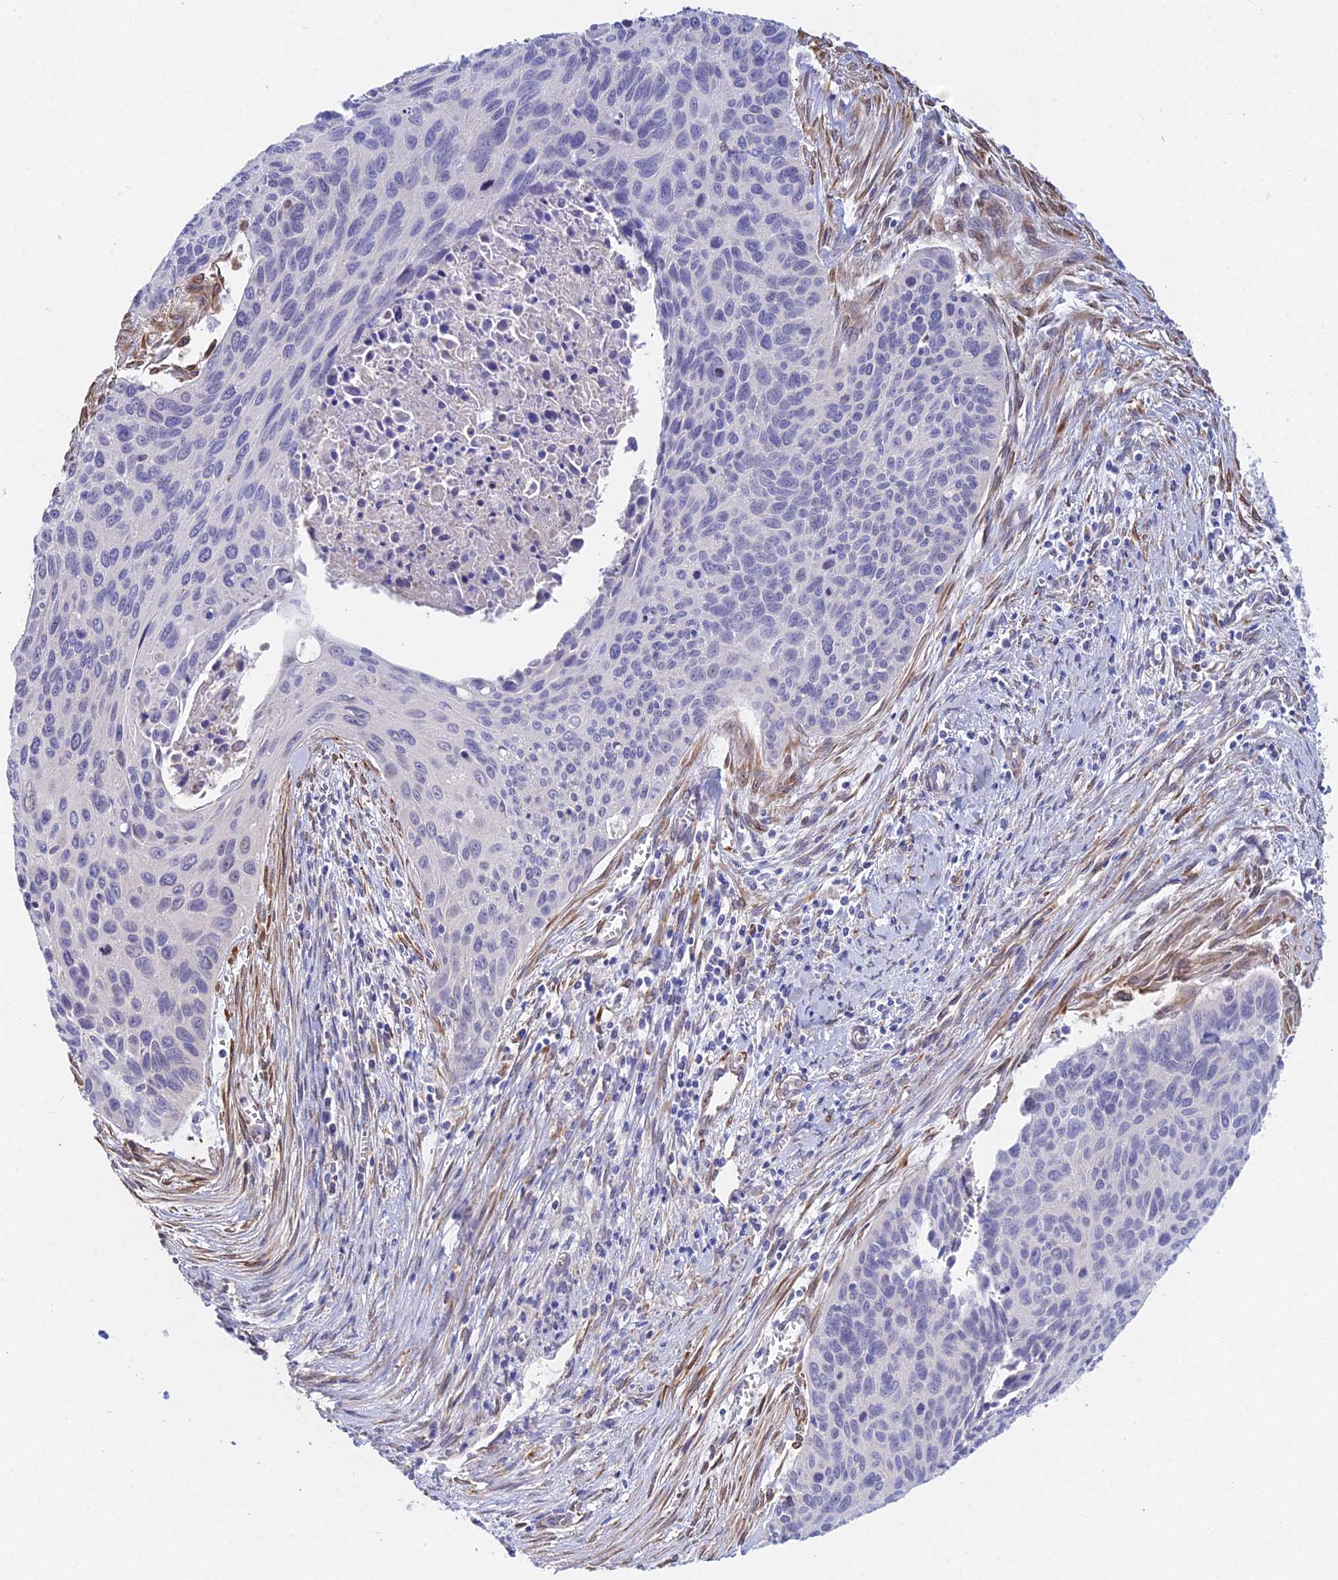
{"staining": {"intensity": "negative", "quantity": "none", "location": "none"}, "tissue": "cervical cancer", "cell_type": "Tumor cells", "image_type": "cancer", "snomed": [{"axis": "morphology", "description": "Squamous cell carcinoma, NOS"}, {"axis": "topography", "description": "Cervix"}], "caption": "Cervical cancer (squamous cell carcinoma) stained for a protein using immunohistochemistry (IHC) exhibits no positivity tumor cells.", "gene": "MXRA7", "patient": {"sex": "female", "age": 55}}